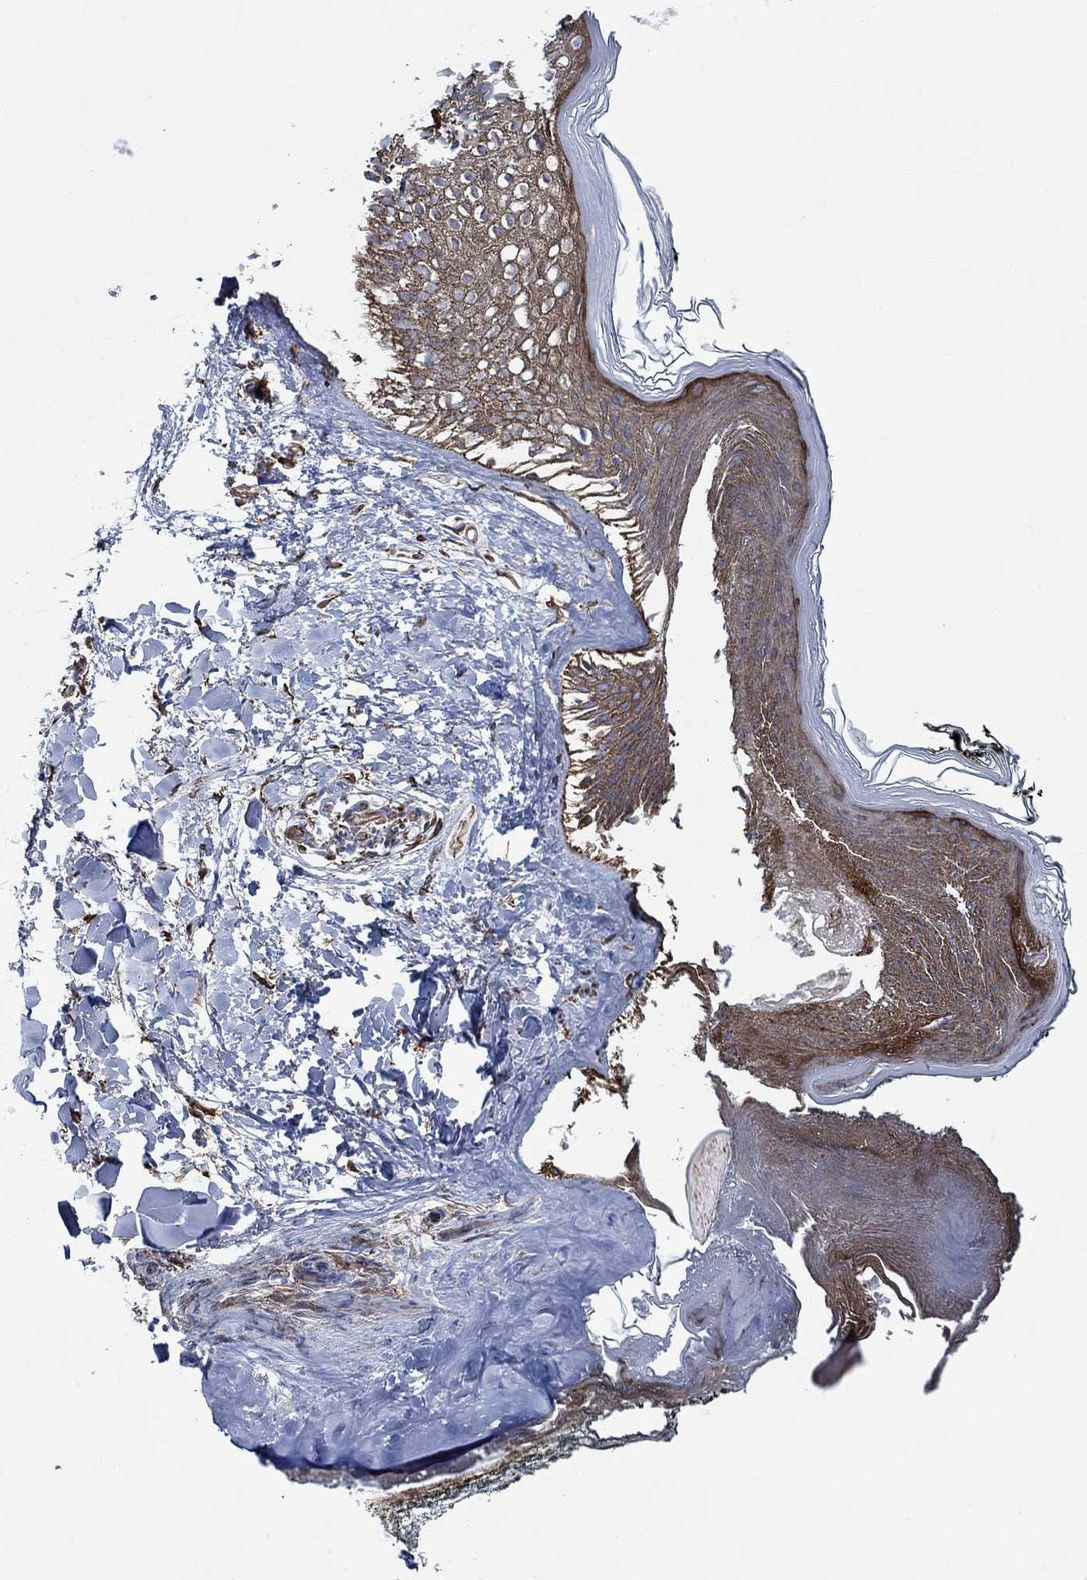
{"staining": {"intensity": "strong", "quantity": "25%-75%", "location": "cytoplasmic/membranous"}, "tissue": "skin", "cell_type": "Fibroblasts", "image_type": "normal", "snomed": [{"axis": "morphology", "description": "Normal tissue, NOS"}, {"axis": "topography", "description": "Skin"}], "caption": "Skin stained for a protein shows strong cytoplasmic/membranous positivity in fibroblasts.", "gene": "STC2", "patient": {"sex": "female", "age": 34}}